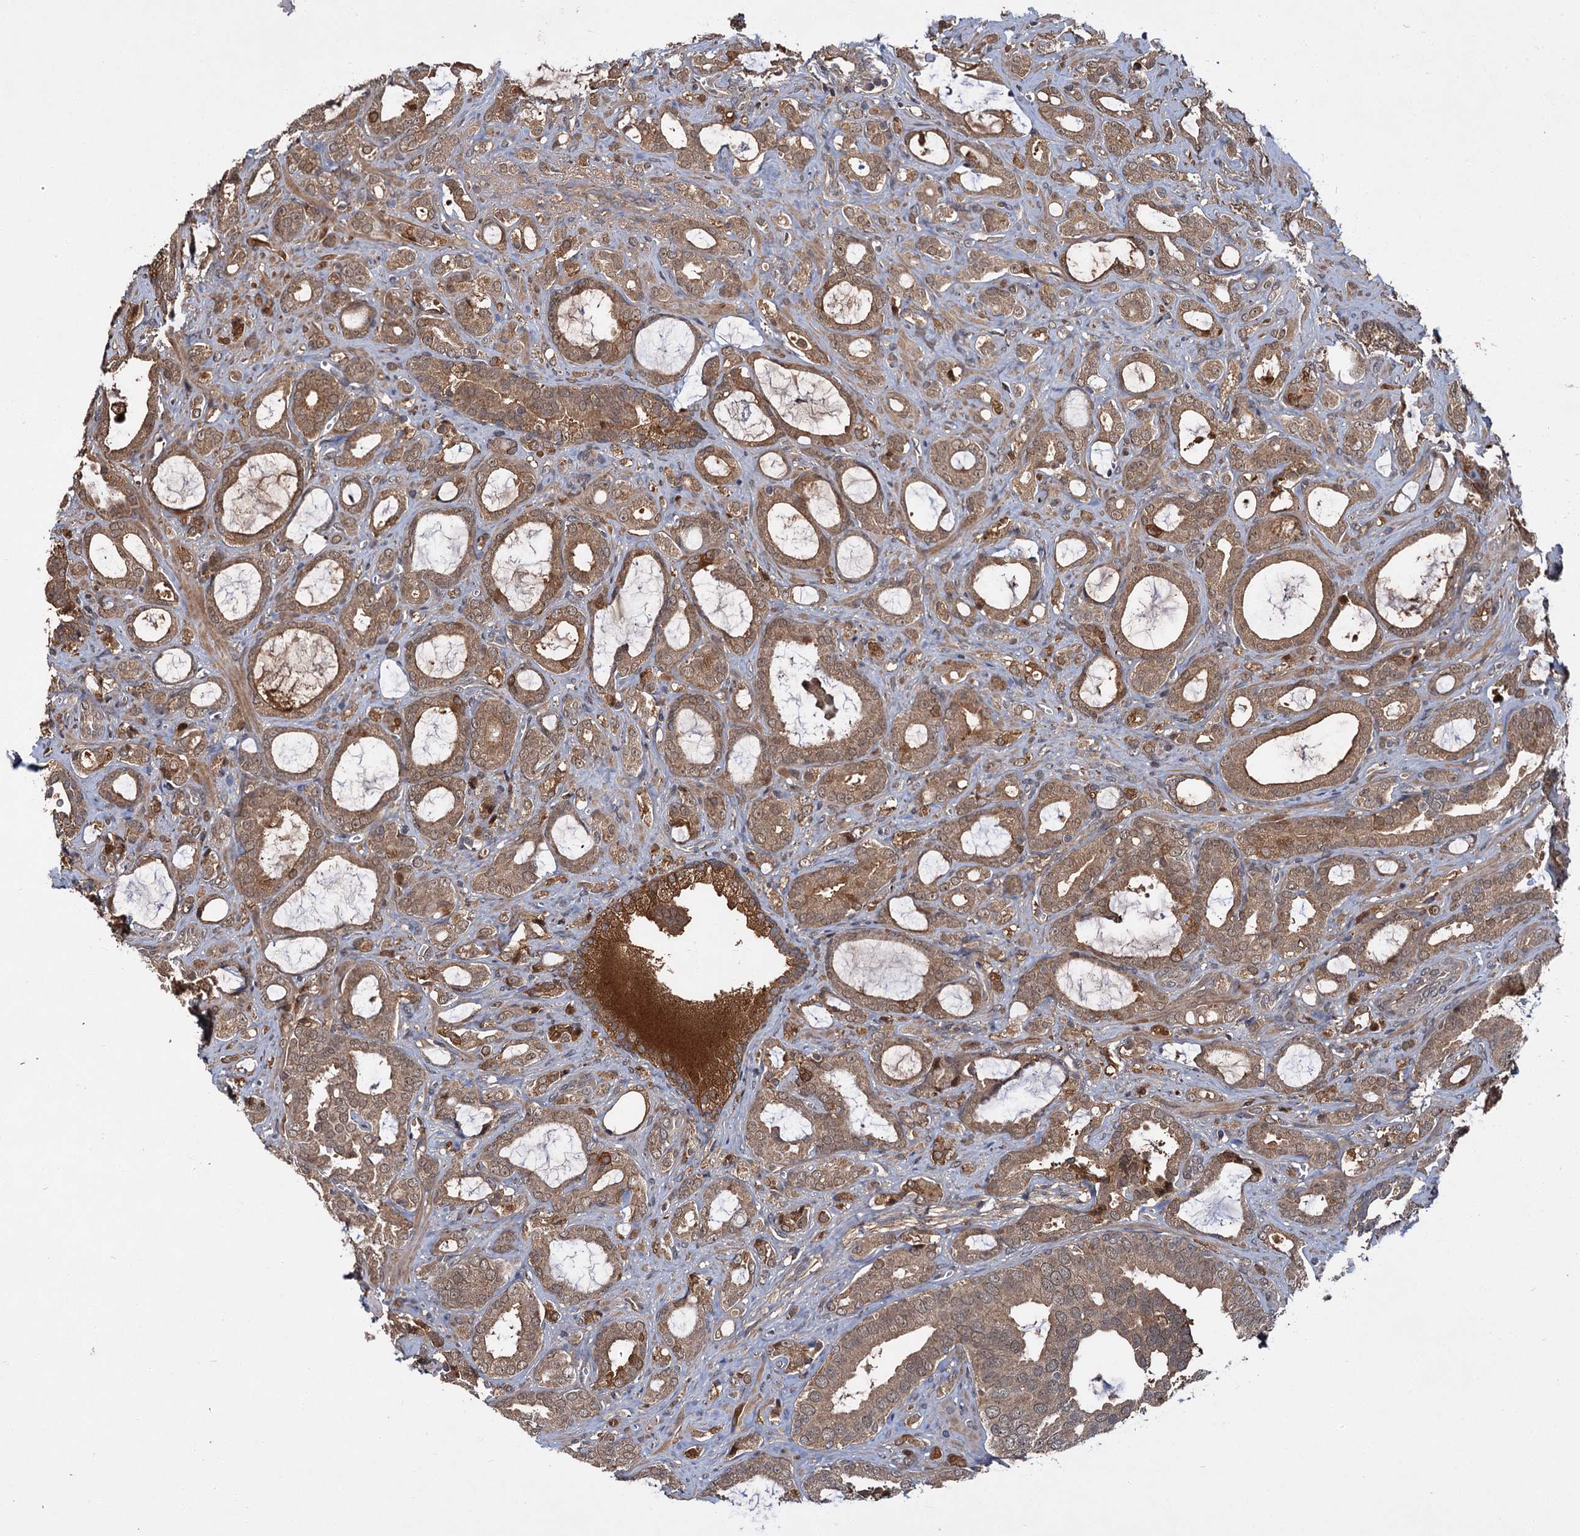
{"staining": {"intensity": "moderate", "quantity": ">75%", "location": "cytoplasmic/membranous"}, "tissue": "prostate cancer", "cell_type": "Tumor cells", "image_type": "cancer", "snomed": [{"axis": "morphology", "description": "Adenocarcinoma, High grade"}, {"axis": "topography", "description": "Prostate"}], "caption": "Immunohistochemistry image of neoplastic tissue: human prostate high-grade adenocarcinoma stained using immunohistochemistry (IHC) demonstrates medium levels of moderate protein expression localized specifically in the cytoplasmic/membranous of tumor cells, appearing as a cytoplasmic/membranous brown color.", "gene": "MBD6", "patient": {"sex": "male", "age": 72}}